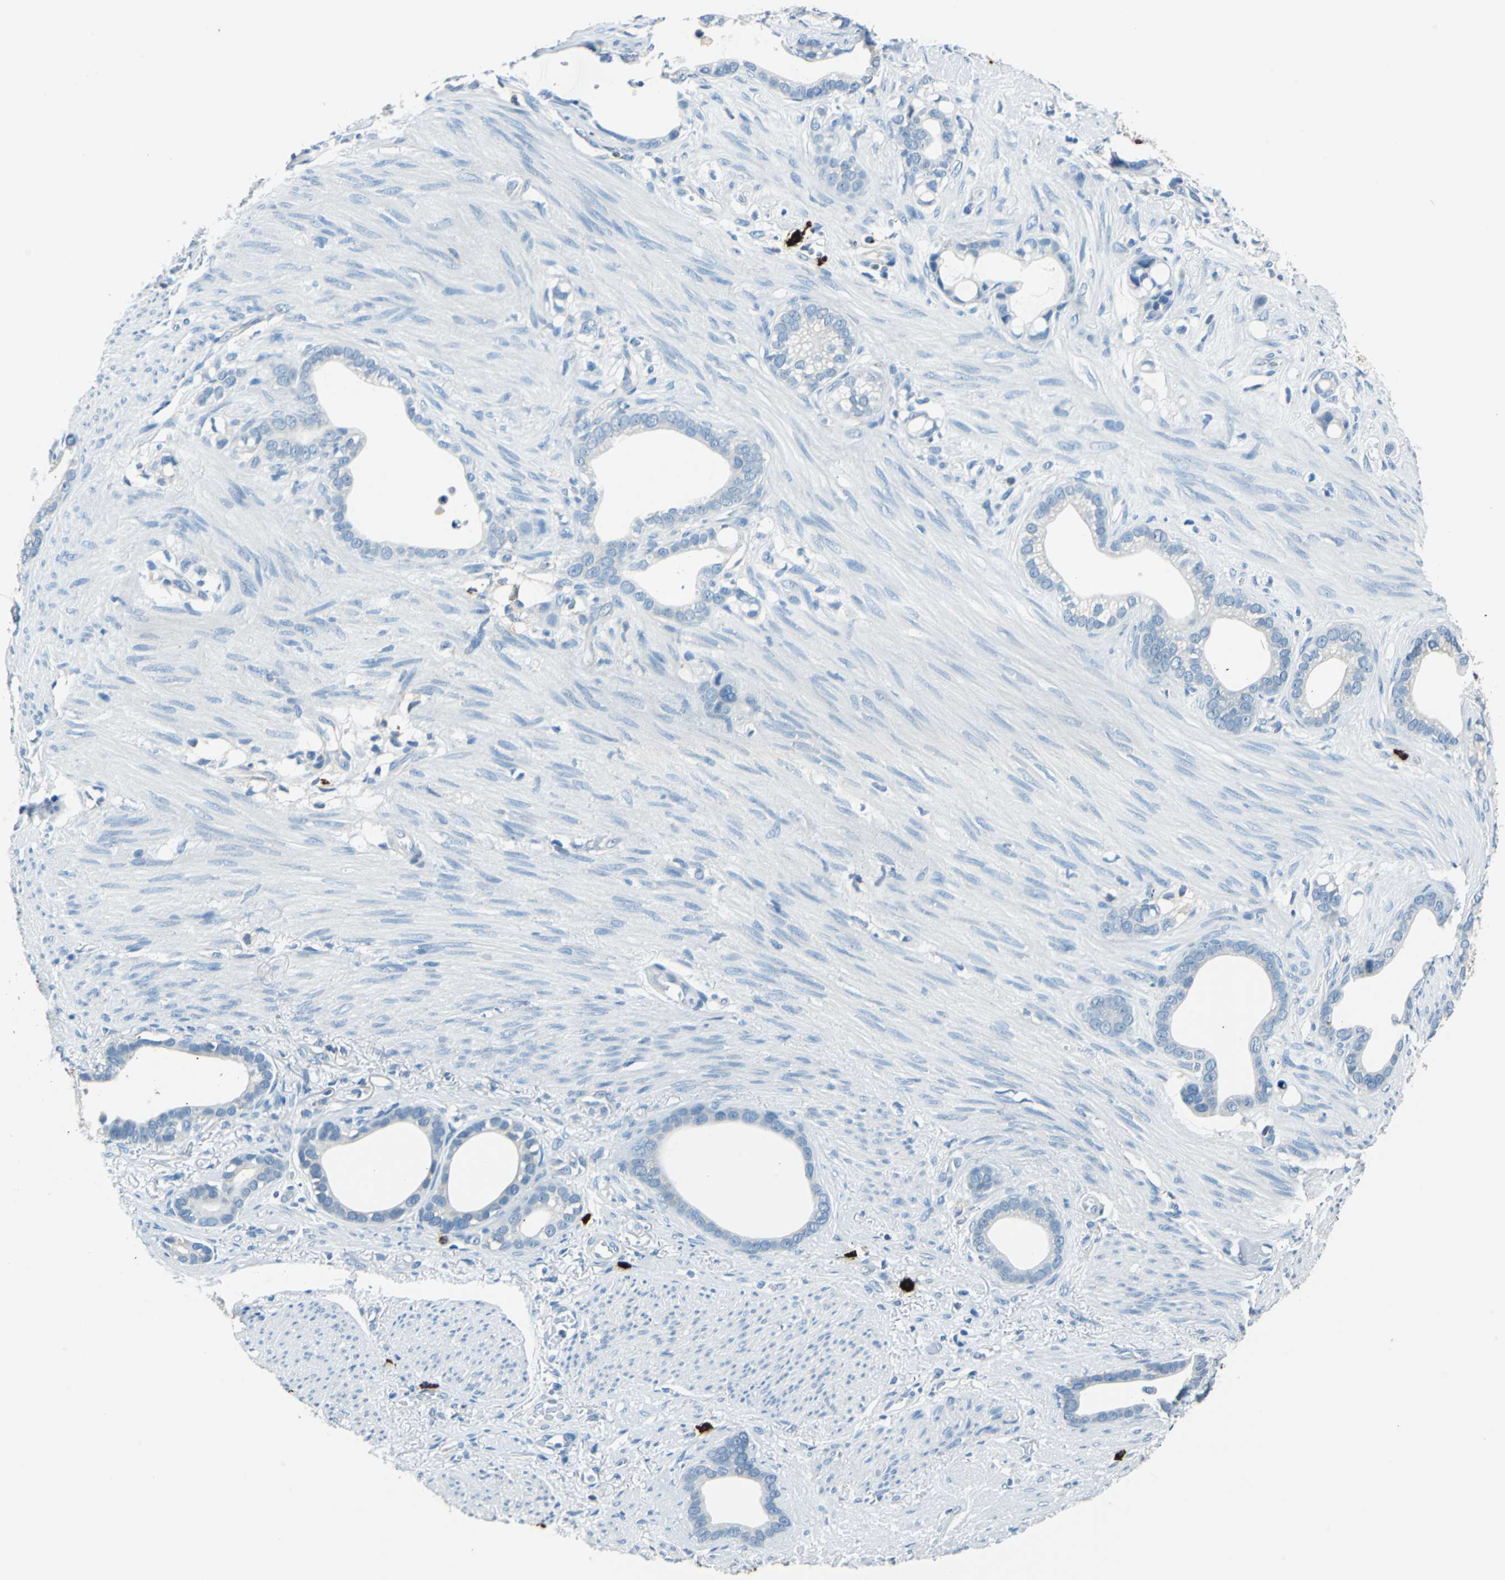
{"staining": {"intensity": "negative", "quantity": "none", "location": "none"}, "tissue": "stomach cancer", "cell_type": "Tumor cells", "image_type": "cancer", "snomed": [{"axis": "morphology", "description": "Adenocarcinoma, NOS"}, {"axis": "topography", "description": "Stomach"}], "caption": "An immunohistochemistry (IHC) photomicrograph of stomach cancer (adenocarcinoma) is shown. There is no staining in tumor cells of stomach cancer (adenocarcinoma). The staining was performed using DAB (3,3'-diaminobenzidine) to visualize the protein expression in brown, while the nuclei were stained in blue with hematoxylin (Magnification: 20x).", "gene": "CPA3", "patient": {"sex": "female", "age": 75}}